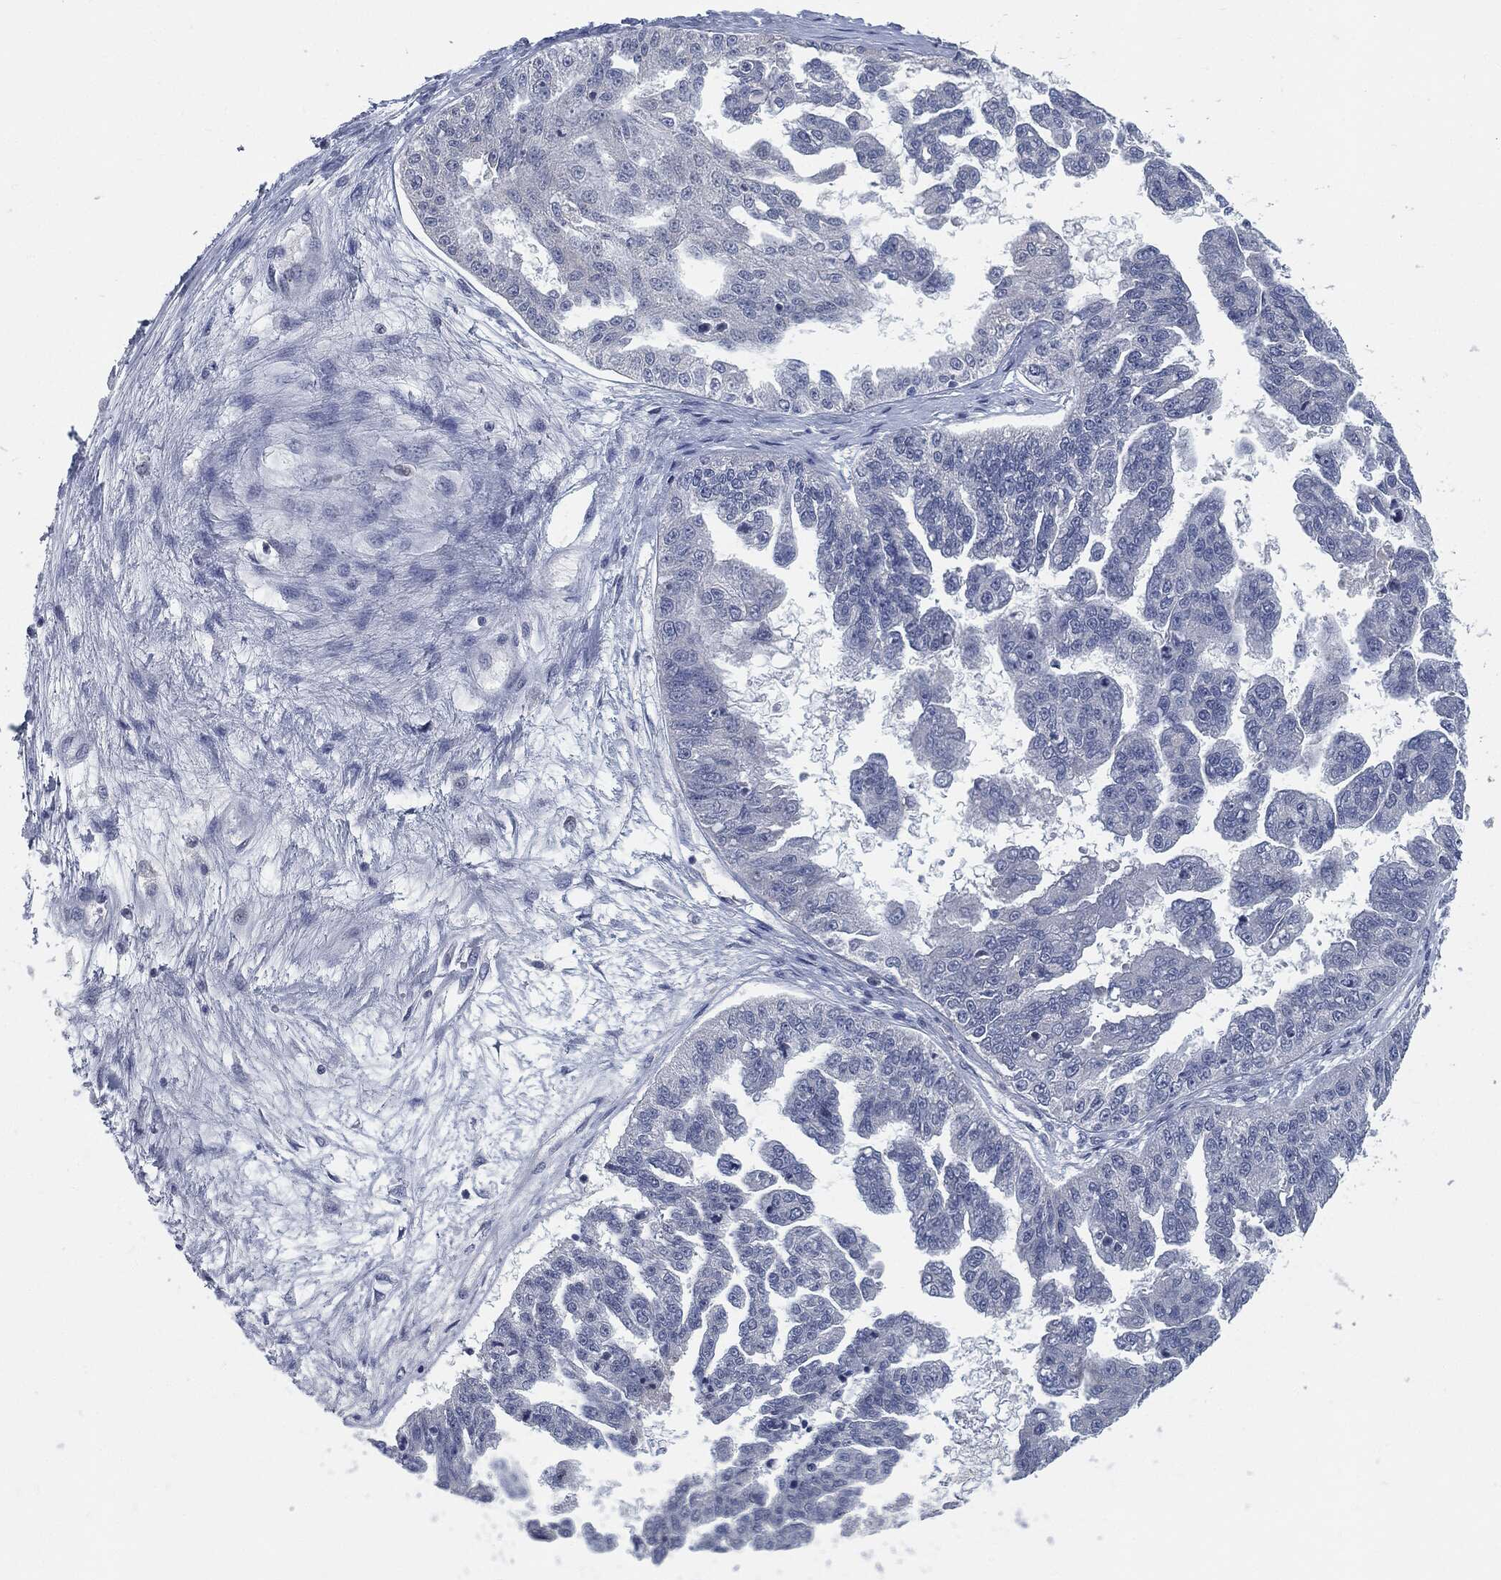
{"staining": {"intensity": "negative", "quantity": "none", "location": "none"}, "tissue": "ovarian cancer", "cell_type": "Tumor cells", "image_type": "cancer", "snomed": [{"axis": "morphology", "description": "Cystadenocarcinoma, serous, NOS"}, {"axis": "topography", "description": "Ovary"}], "caption": "A histopathology image of ovarian cancer (serous cystadenocarcinoma) stained for a protein demonstrates no brown staining in tumor cells.", "gene": "PROM1", "patient": {"sex": "female", "age": 58}}